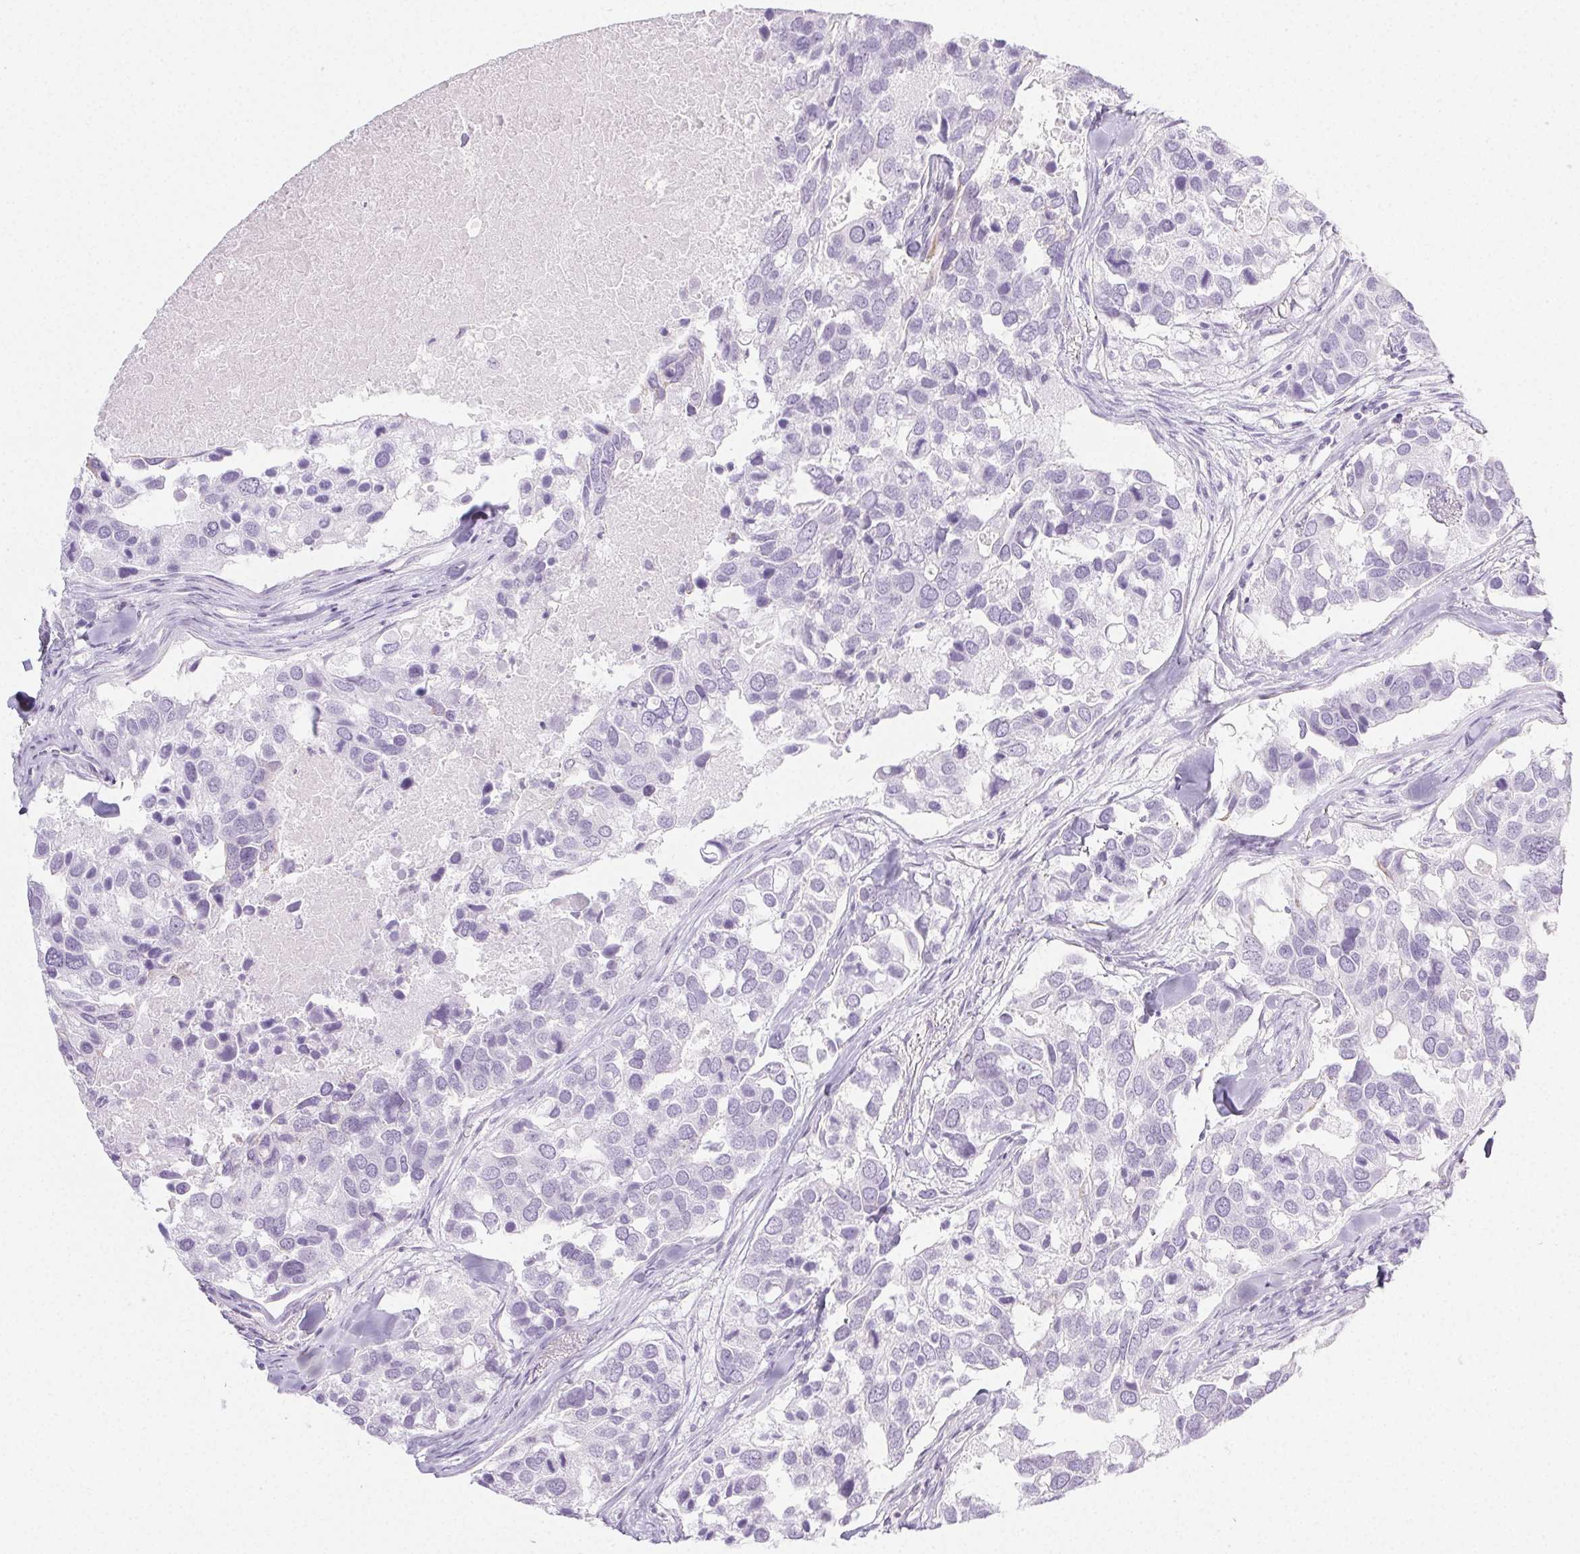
{"staining": {"intensity": "negative", "quantity": "none", "location": "none"}, "tissue": "breast cancer", "cell_type": "Tumor cells", "image_type": "cancer", "snomed": [{"axis": "morphology", "description": "Duct carcinoma"}, {"axis": "topography", "description": "Breast"}], "caption": "Human breast cancer (infiltrating ductal carcinoma) stained for a protein using immunohistochemistry (IHC) demonstrates no expression in tumor cells.", "gene": "PI3", "patient": {"sex": "female", "age": 83}}